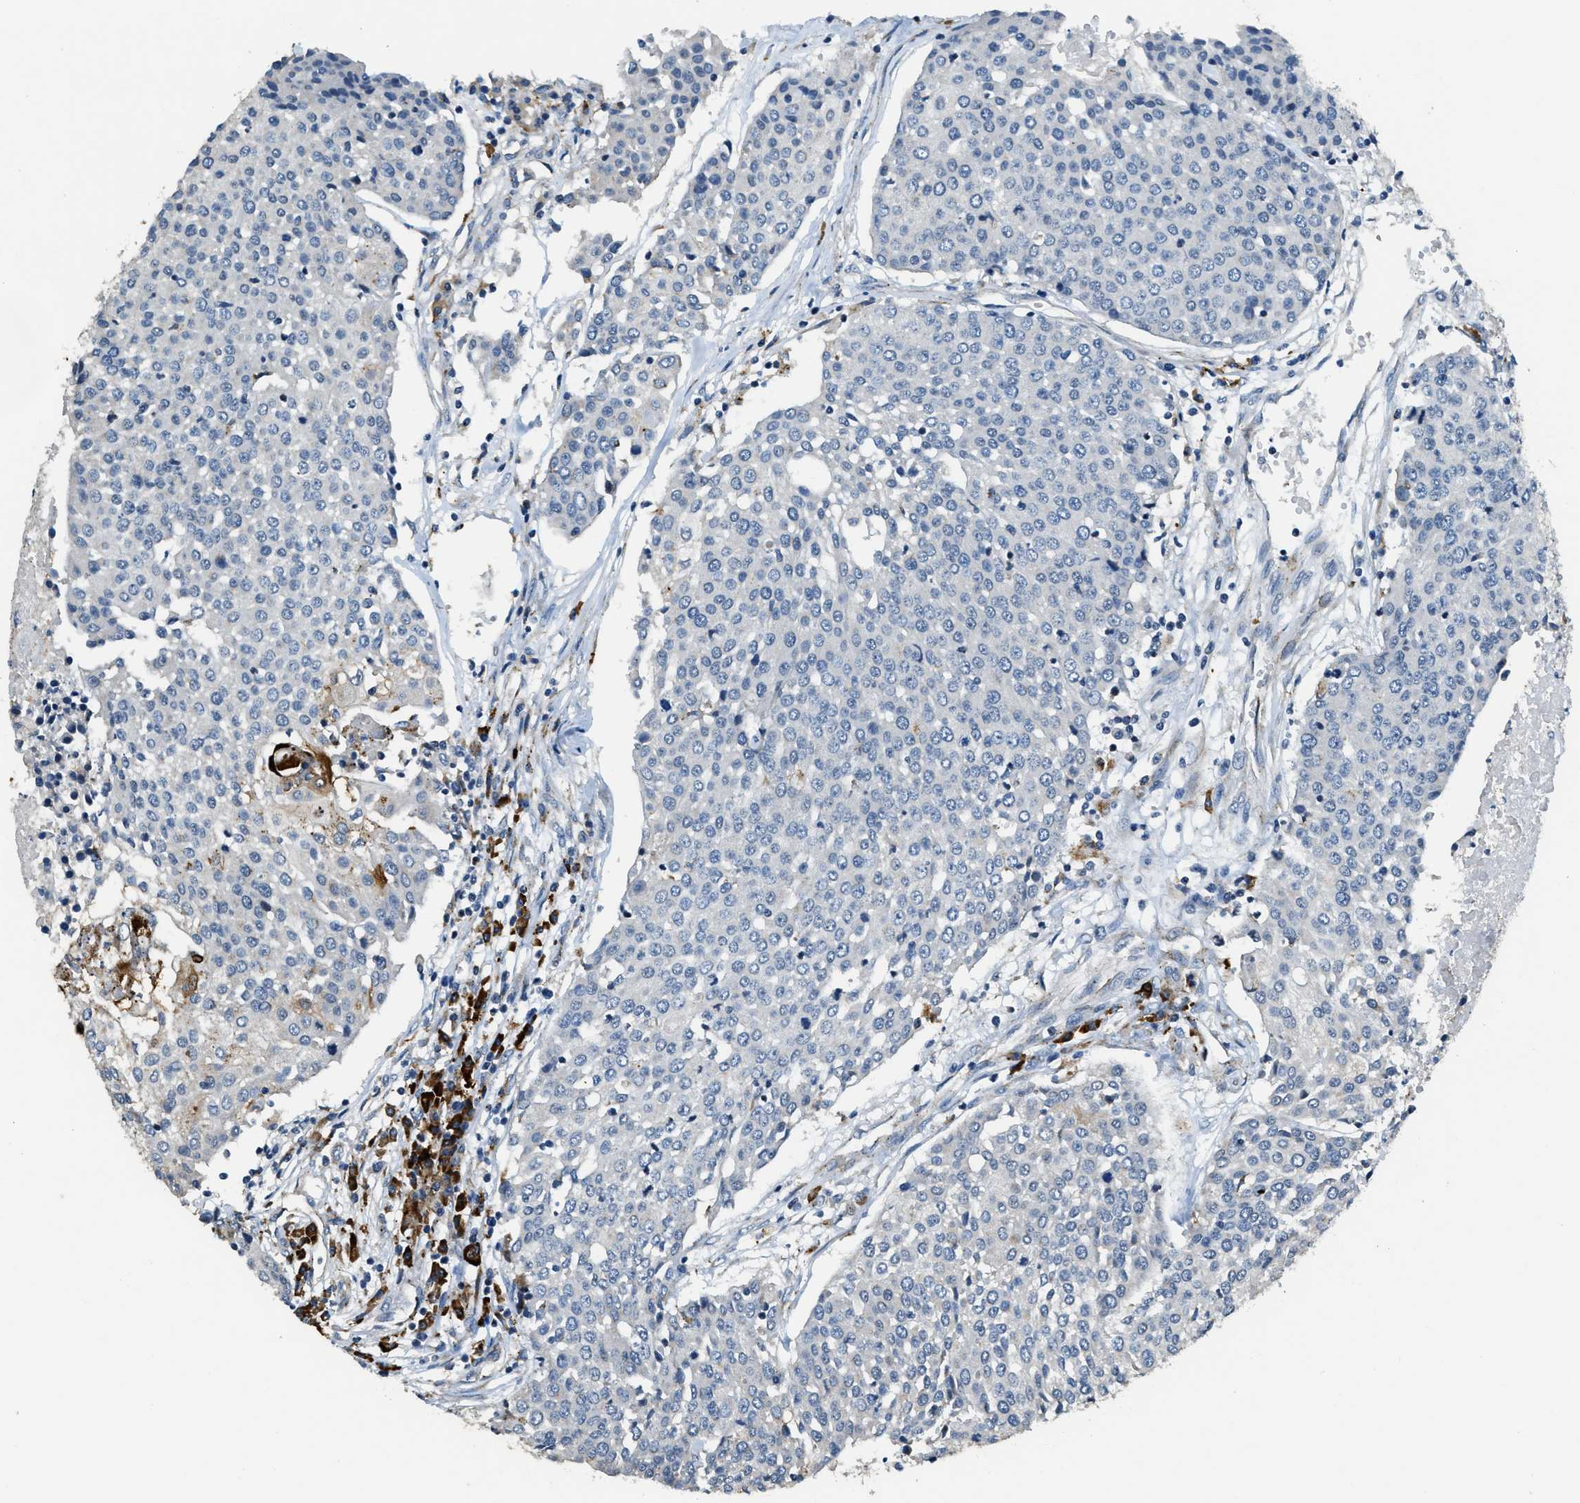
{"staining": {"intensity": "negative", "quantity": "none", "location": "none"}, "tissue": "urothelial cancer", "cell_type": "Tumor cells", "image_type": "cancer", "snomed": [{"axis": "morphology", "description": "Urothelial carcinoma, High grade"}, {"axis": "topography", "description": "Urinary bladder"}], "caption": "DAB (3,3'-diaminobenzidine) immunohistochemical staining of urothelial carcinoma (high-grade) shows no significant expression in tumor cells.", "gene": "HERC2", "patient": {"sex": "female", "age": 85}}